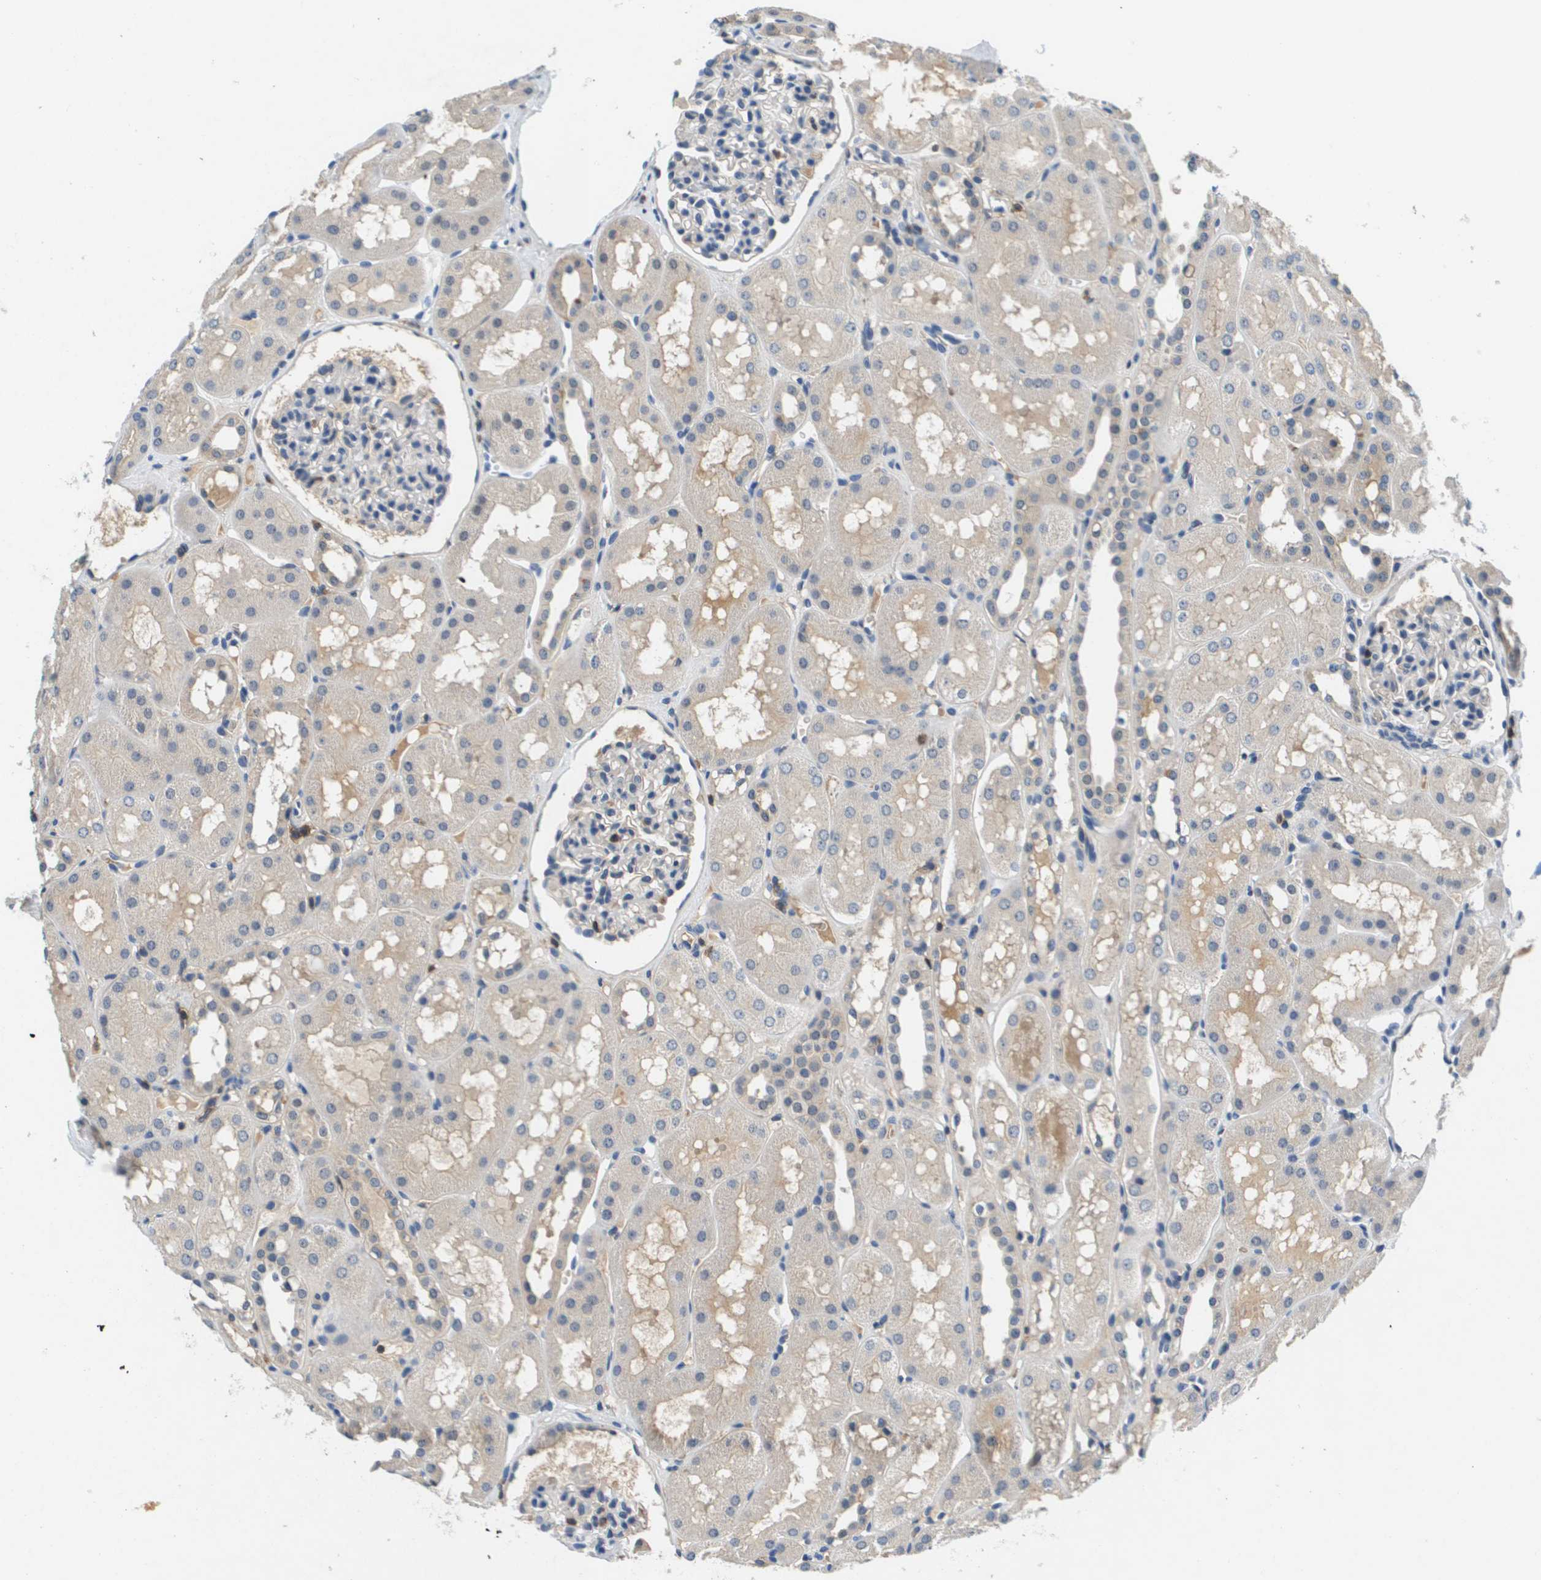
{"staining": {"intensity": "negative", "quantity": "none", "location": "none"}, "tissue": "kidney", "cell_type": "Cells in glomeruli", "image_type": "normal", "snomed": [{"axis": "morphology", "description": "Normal tissue, NOS"}, {"axis": "topography", "description": "Kidney"}, {"axis": "topography", "description": "Urinary bladder"}], "caption": "Kidney was stained to show a protein in brown. There is no significant positivity in cells in glomeruli.", "gene": "KCNQ5", "patient": {"sex": "male", "age": 16}}